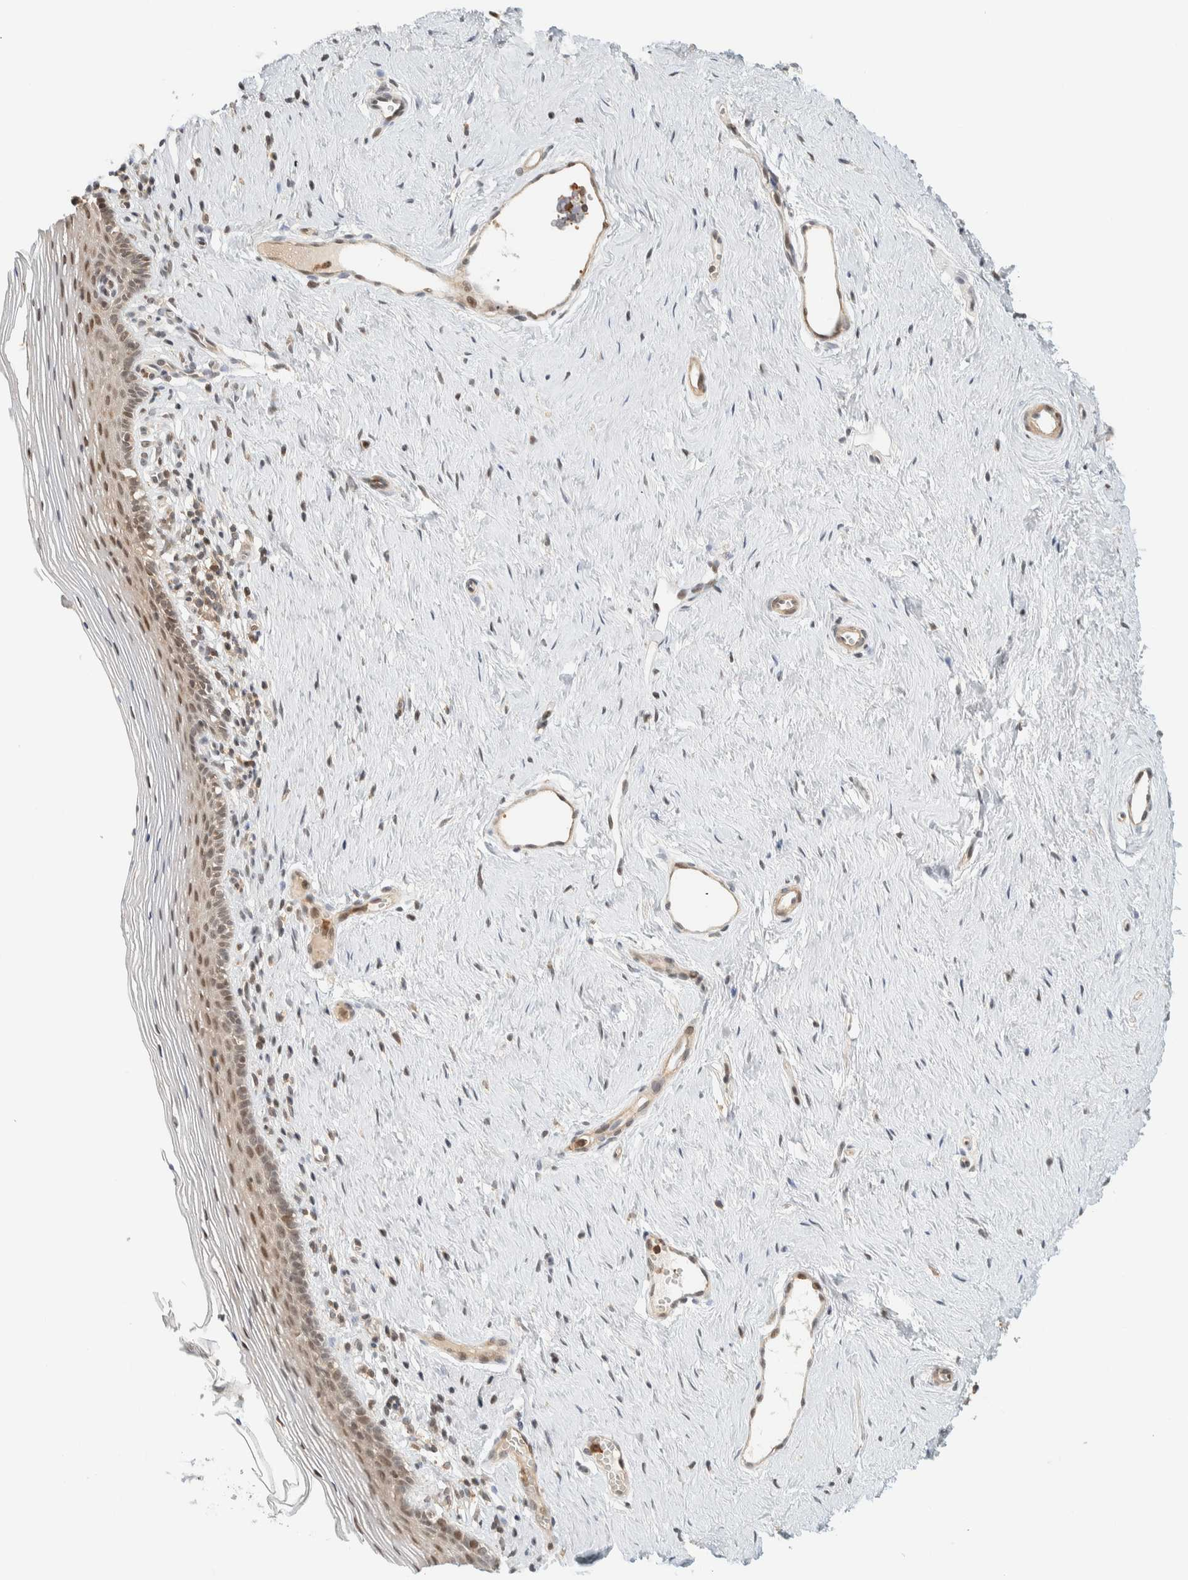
{"staining": {"intensity": "moderate", "quantity": ">75%", "location": "nuclear"}, "tissue": "vagina", "cell_type": "Squamous epithelial cells", "image_type": "normal", "snomed": [{"axis": "morphology", "description": "Normal tissue, NOS"}, {"axis": "topography", "description": "Vagina"}], "caption": "Protein analysis of normal vagina demonstrates moderate nuclear expression in about >75% of squamous epithelial cells. (Stains: DAB in brown, nuclei in blue, Microscopy: brightfield microscopy at high magnification).", "gene": "ARFGEF1", "patient": {"sex": "female", "age": 32}}